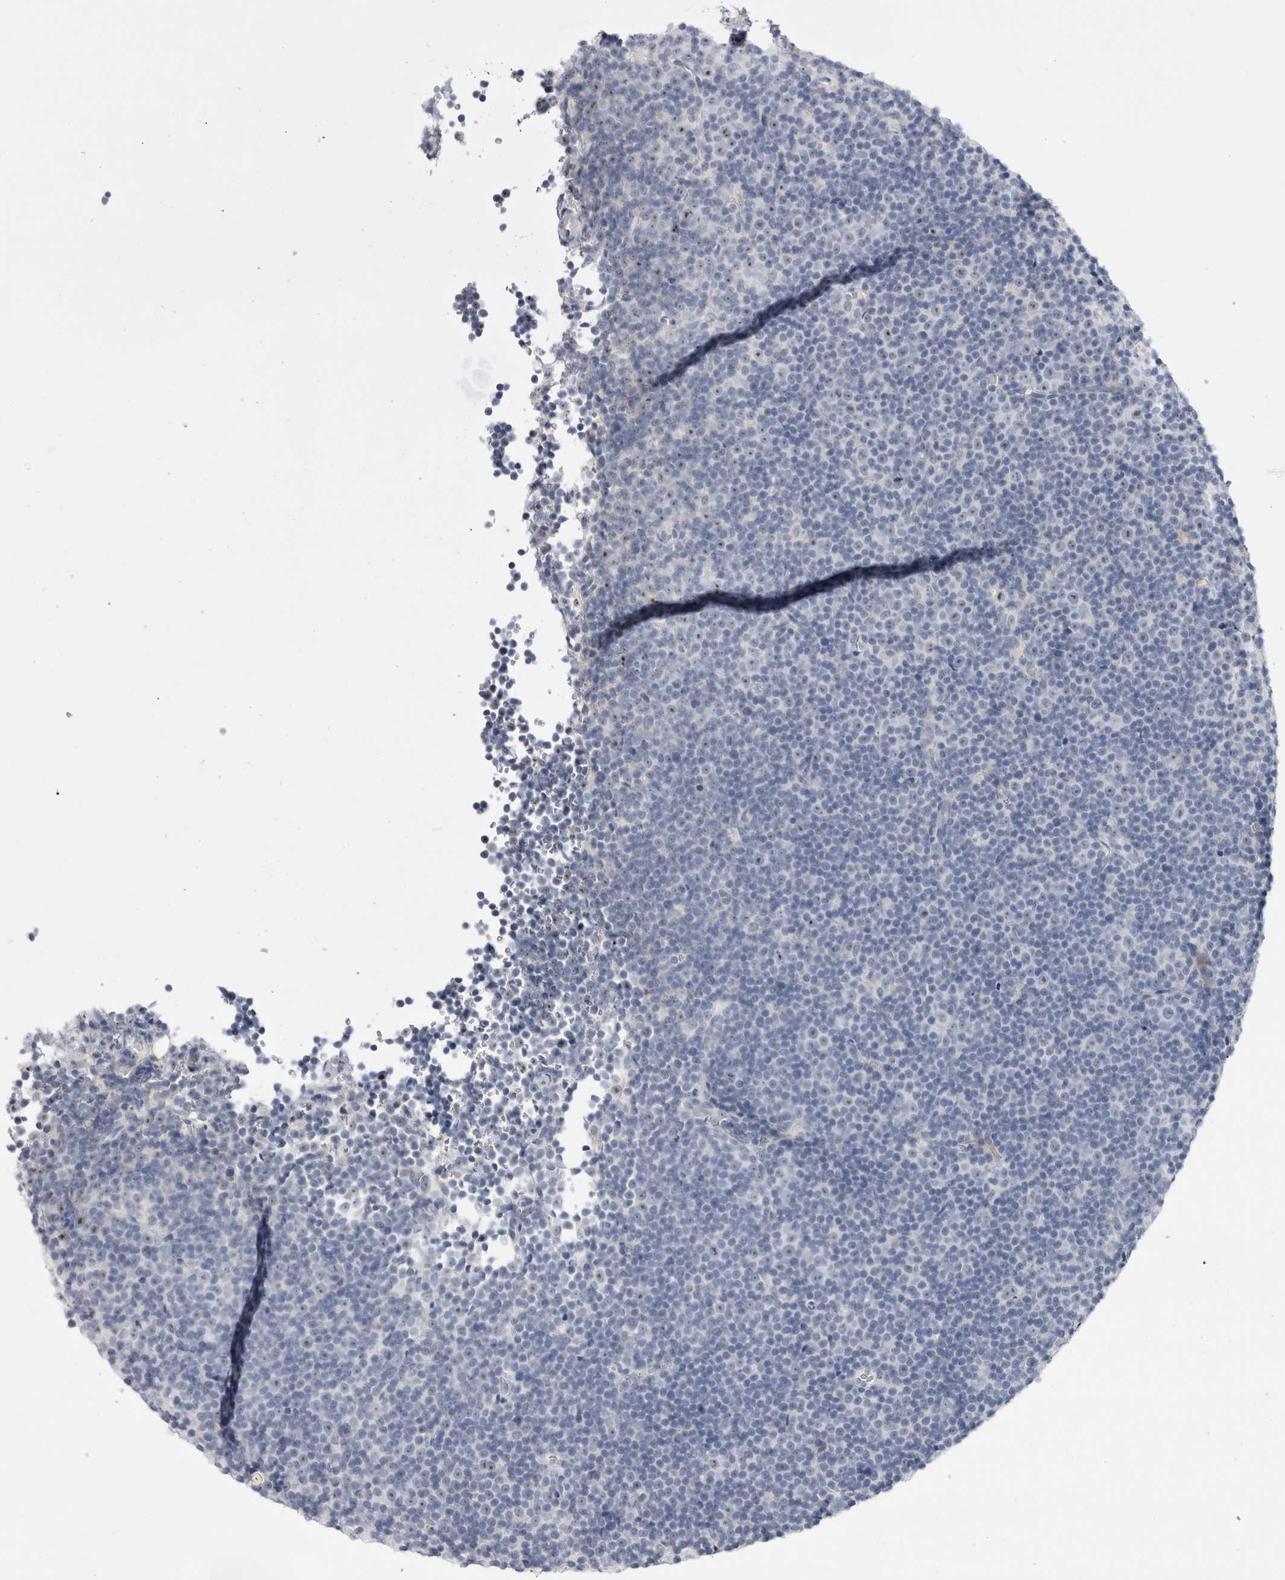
{"staining": {"intensity": "negative", "quantity": "none", "location": "none"}, "tissue": "lymphoma", "cell_type": "Tumor cells", "image_type": "cancer", "snomed": [{"axis": "morphology", "description": "Malignant lymphoma, non-Hodgkin's type, Low grade"}, {"axis": "topography", "description": "Lymph node"}], "caption": "A photomicrograph of low-grade malignant lymphoma, non-Hodgkin's type stained for a protein reveals no brown staining in tumor cells.", "gene": "PWP2", "patient": {"sex": "female", "age": 67}}